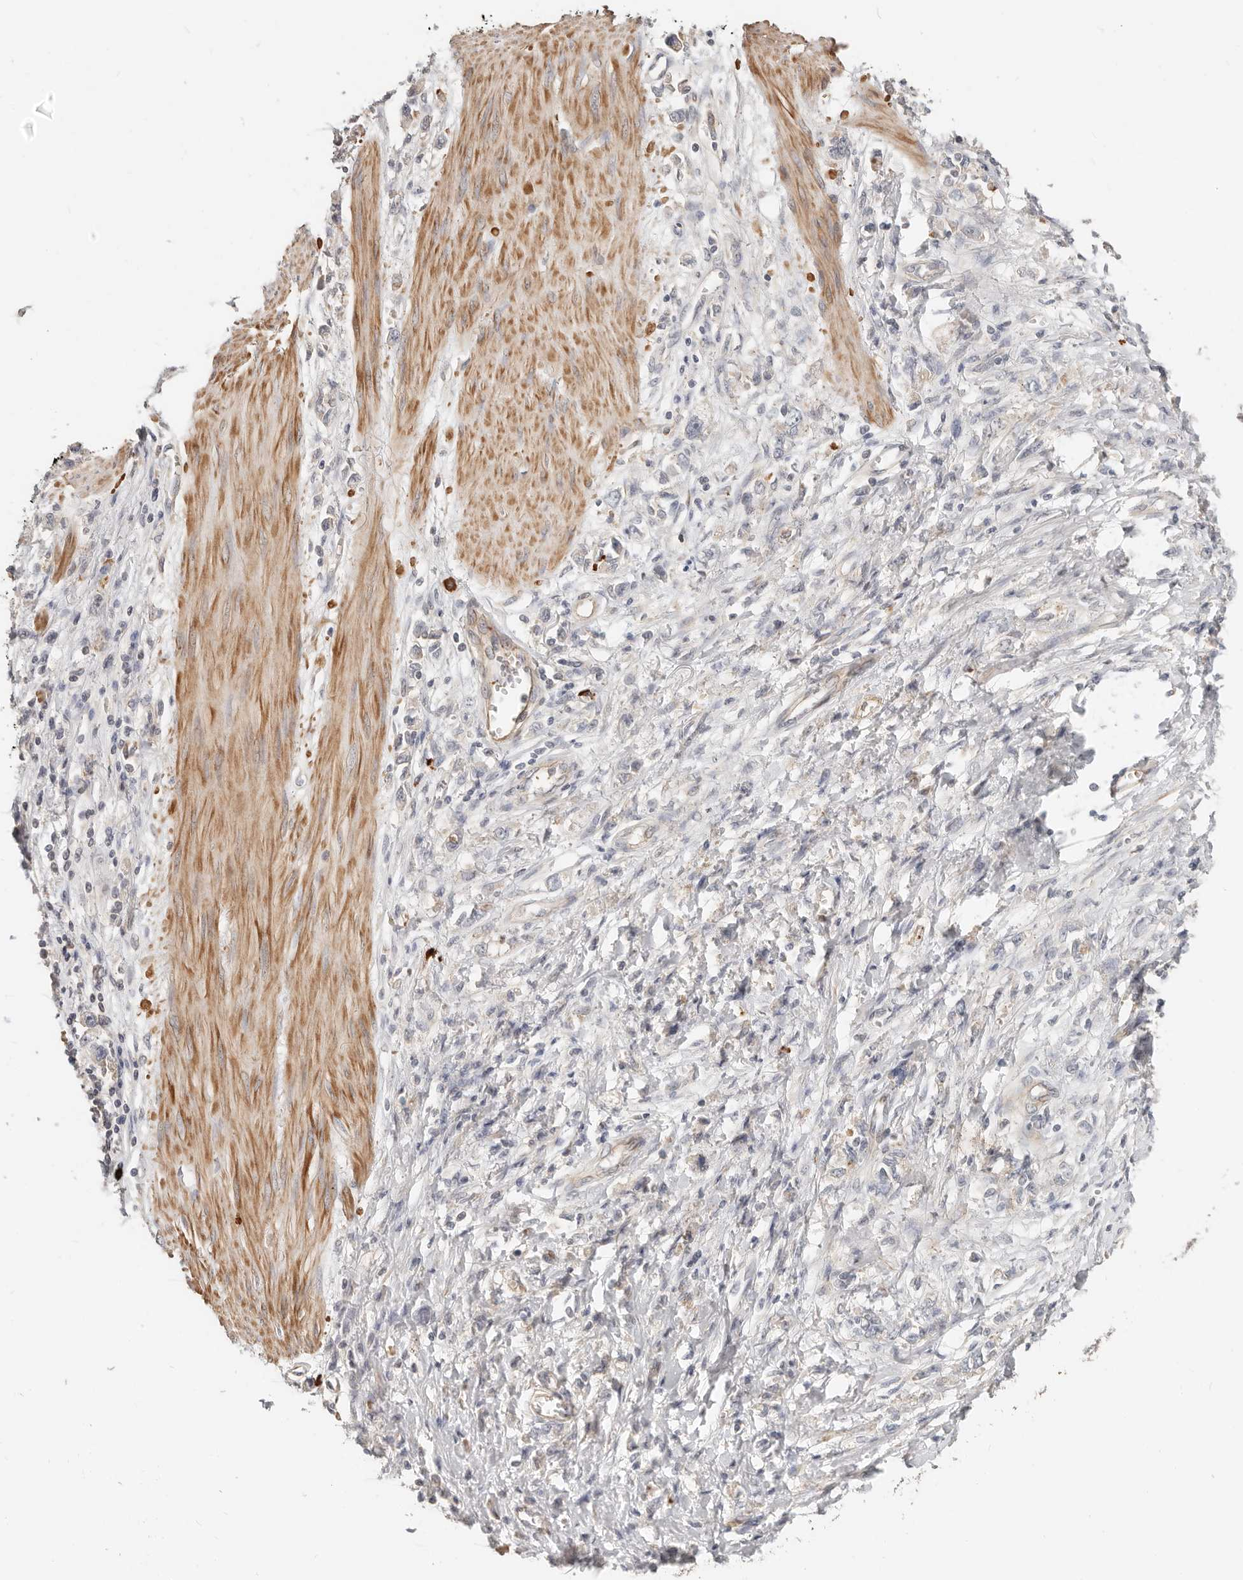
{"staining": {"intensity": "negative", "quantity": "none", "location": "none"}, "tissue": "stomach cancer", "cell_type": "Tumor cells", "image_type": "cancer", "snomed": [{"axis": "morphology", "description": "Adenocarcinoma, NOS"}, {"axis": "topography", "description": "Stomach"}], "caption": "Immunohistochemistry of human stomach cancer (adenocarcinoma) demonstrates no staining in tumor cells.", "gene": "ZRANB1", "patient": {"sex": "female", "age": 76}}